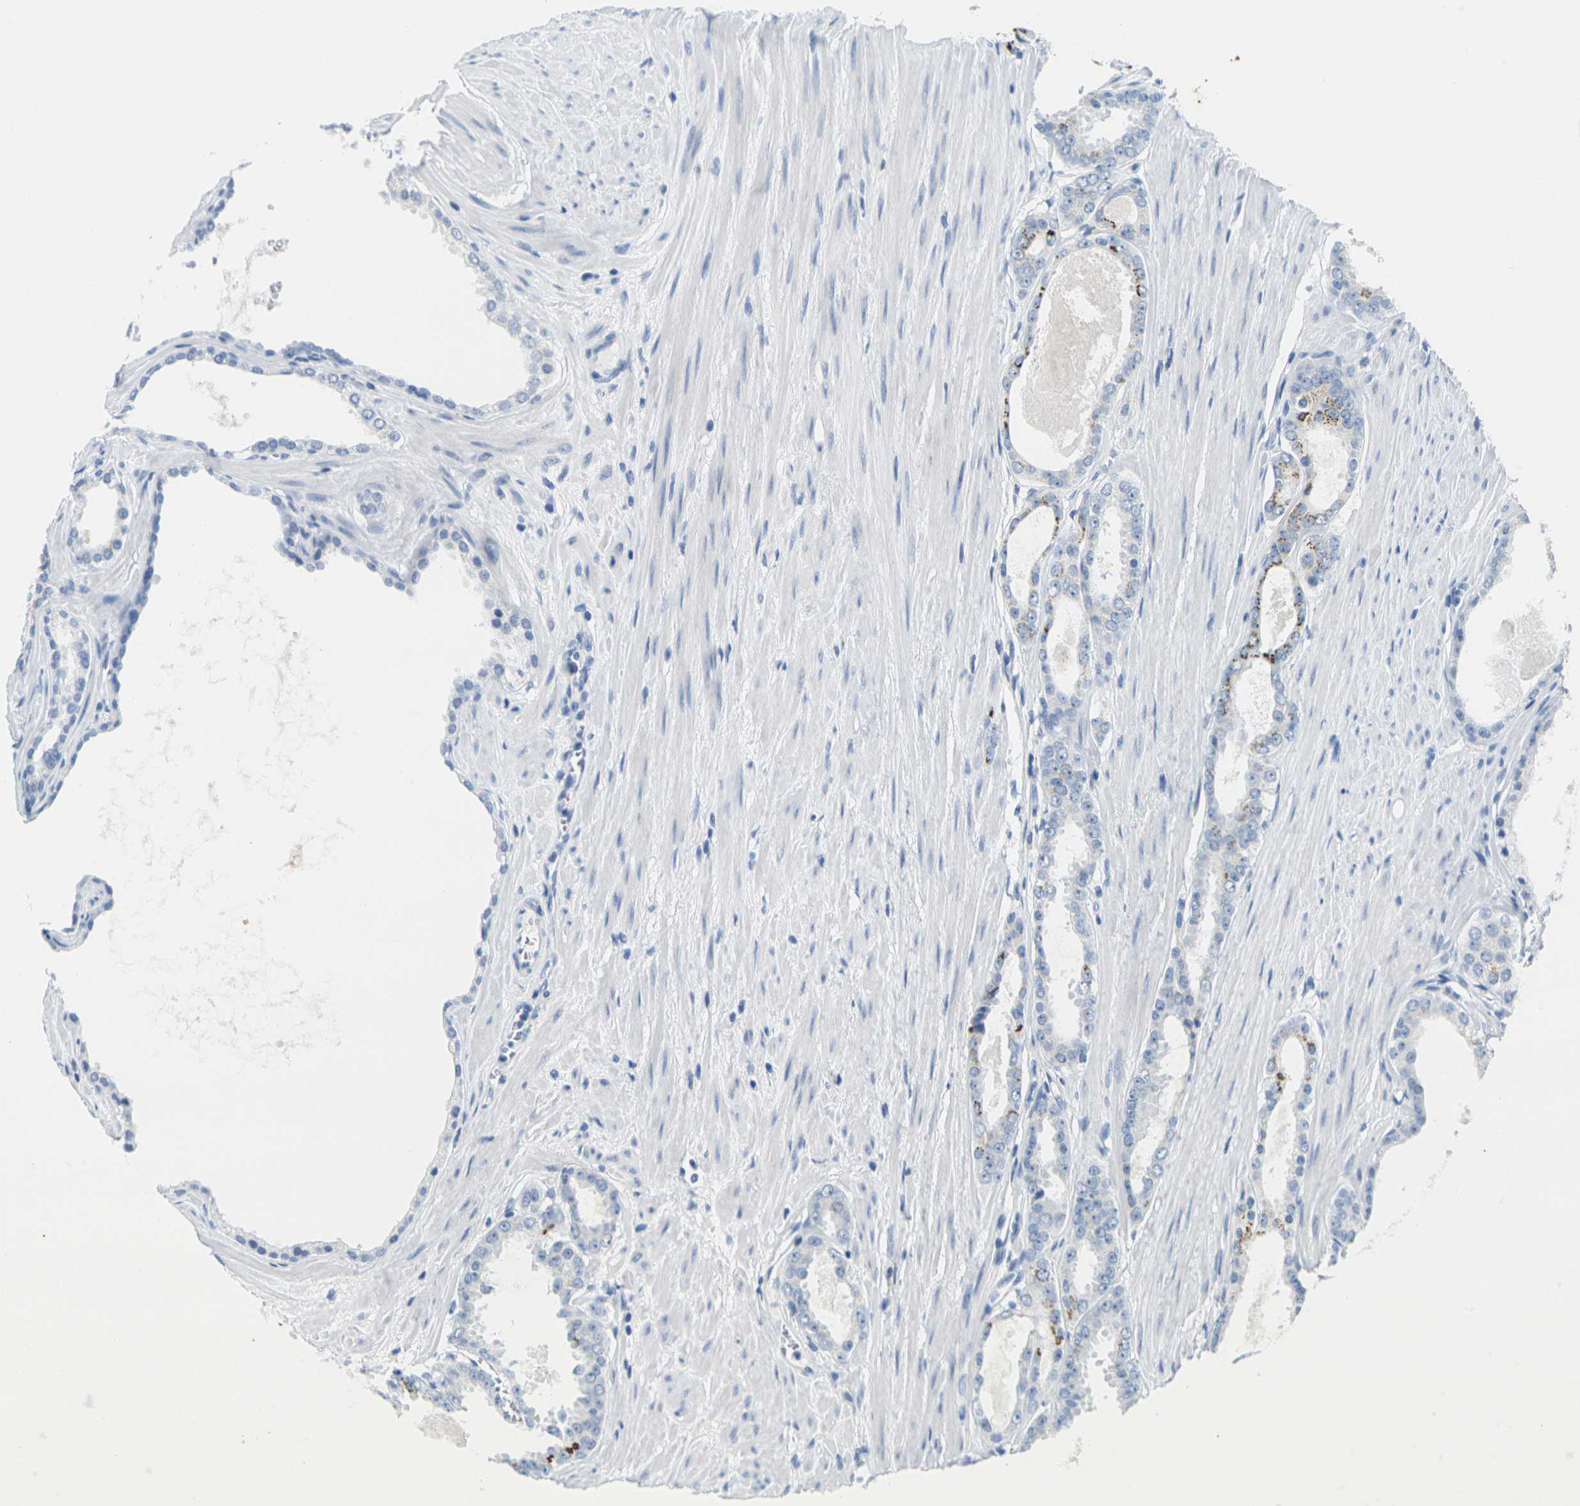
{"staining": {"intensity": "moderate", "quantity": "<25%", "location": "cytoplasmic/membranous"}, "tissue": "prostate cancer", "cell_type": "Tumor cells", "image_type": "cancer", "snomed": [{"axis": "morphology", "description": "Adenocarcinoma, Low grade"}, {"axis": "topography", "description": "Prostate"}], "caption": "Low-grade adenocarcinoma (prostate) stained with a protein marker shows moderate staining in tumor cells.", "gene": "FAM3D", "patient": {"sex": "male", "age": 57}}